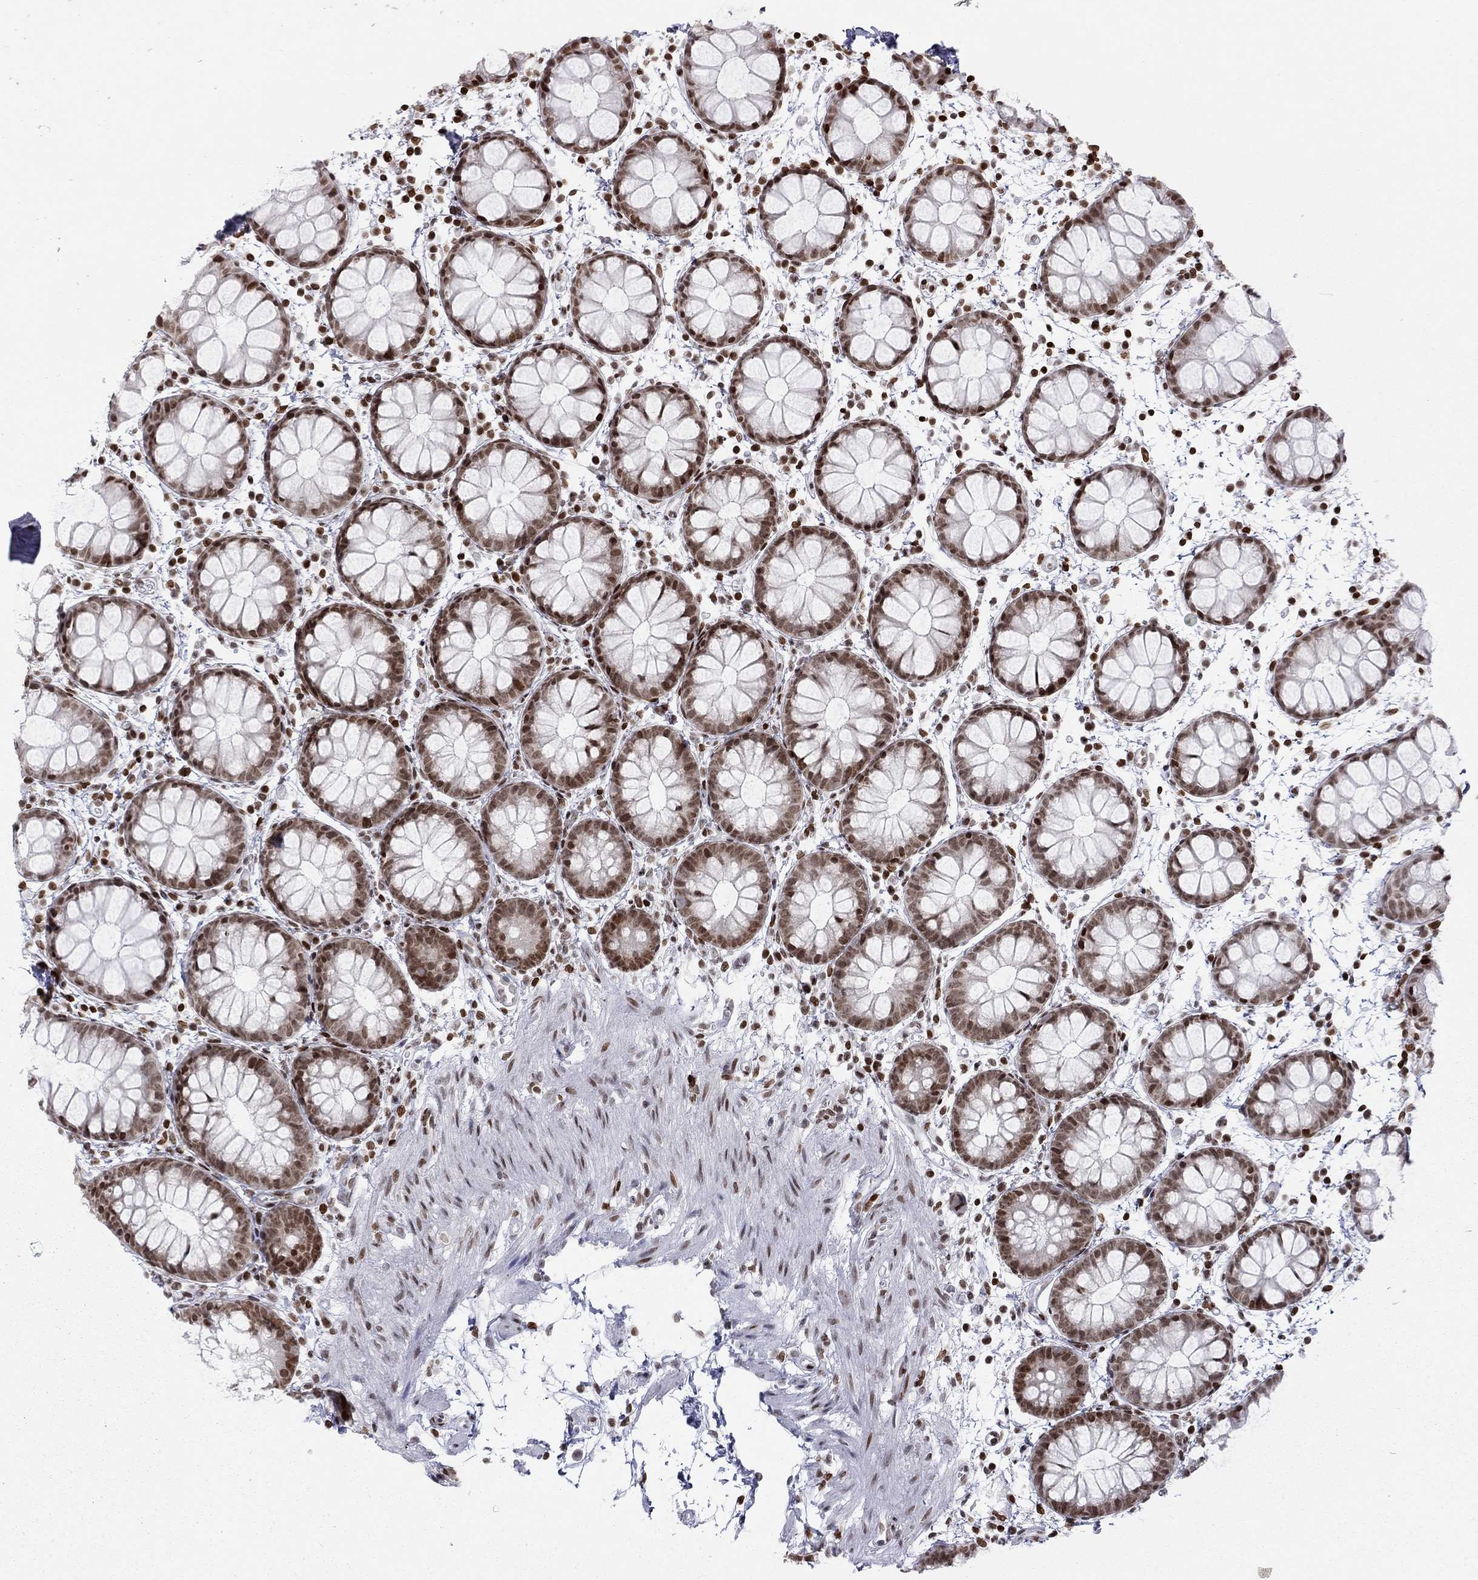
{"staining": {"intensity": "strong", "quantity": ">75%", "location": "nuclear"}, "tissue": "rectum", "cell_type": "Glandular cells", "image_type": "normal", "snomed": [{"axis": "morphology", "description": "Normal tissue, NOS"}, {"axis": "topography", "description": "Rectum"}], "caption": "Immunohistochemical staining of normal human rectum exhibits strong nuclear protein positivity in approximately >75% of glandular cells.", "gene": "H2AX", "patient": {"sex": "male", "age": 57}}